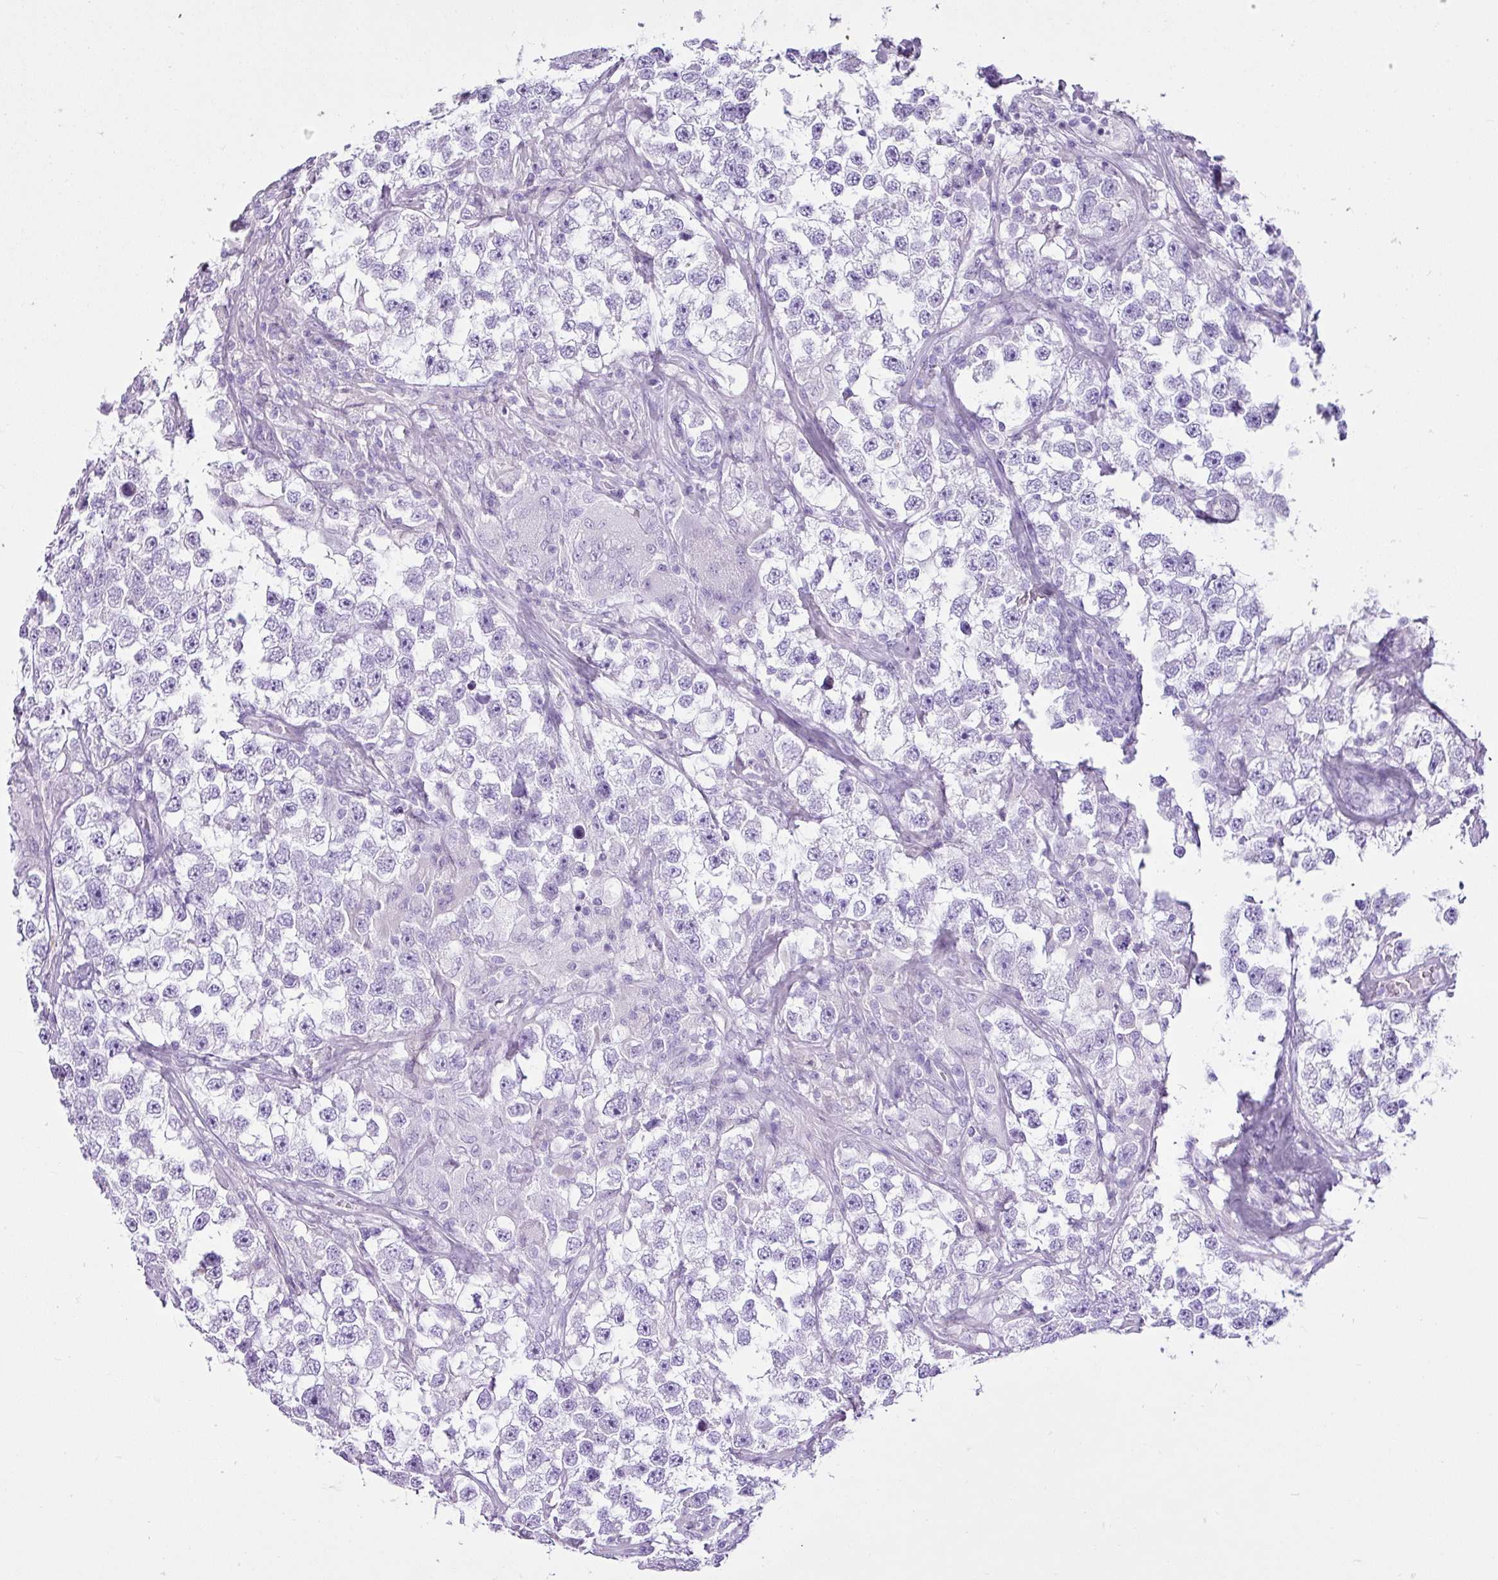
{"staining": {"intensity": "negative", "quantity": "none", "location": "none"}, "tissue": "testis cancer", "cell_type": "Tumor cells", "image_type": "cancer", "snomed": [{"axis": "morphology", "description": "Seminoma, NOS"}, {"axis": "topography", "description": "Testis"}], "caption": "Tumor cells are negative for protein expression in human testis cancer (seminoma). (Immunohistochemistry, brightfield microscopy, high magnification).", "gene": "LILRB4", "patient": {"sex": "male", "age": 46}}